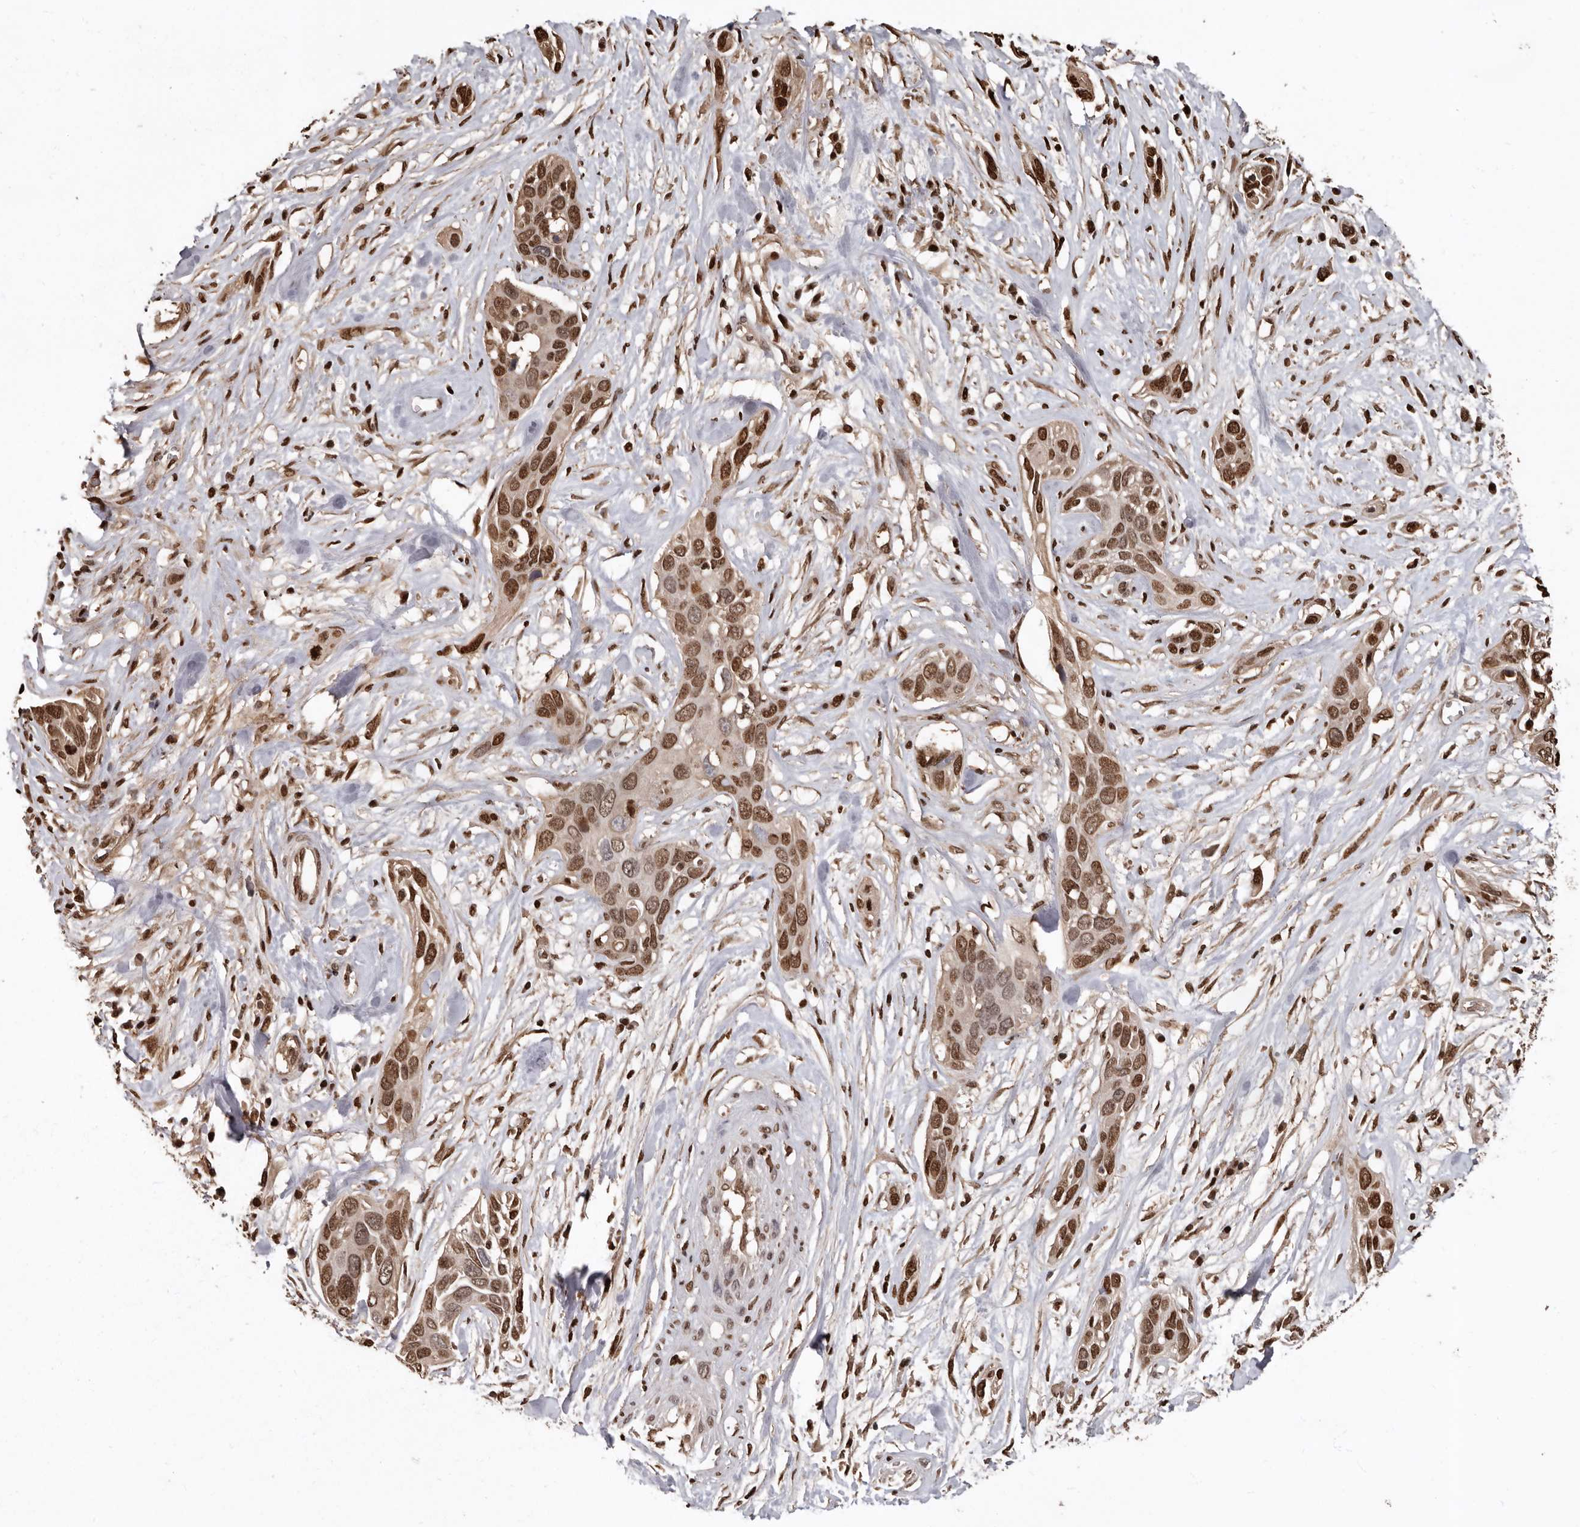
{"staining": {"intensity": "moderate", "quantity": ">75%", "location": "cytoplasmic/membranous"}, "tissue": "pancreatic cancer", "cell_type": "Tumor cells", "image_type": "cancer", "snomed": [{"axis": "morphology", "description": "Adenocarcinoma, NOS"}, {"axis": "topography", "description": "Pancreas"}], "caption": "Protein staining shows moderate cytoplasmic/membranous expression in approximately >75% of tumor cells in pancreatic adenocarcinoma.", "gene": "LRGUK", "patient": {"sex": "female", "age": 60}}